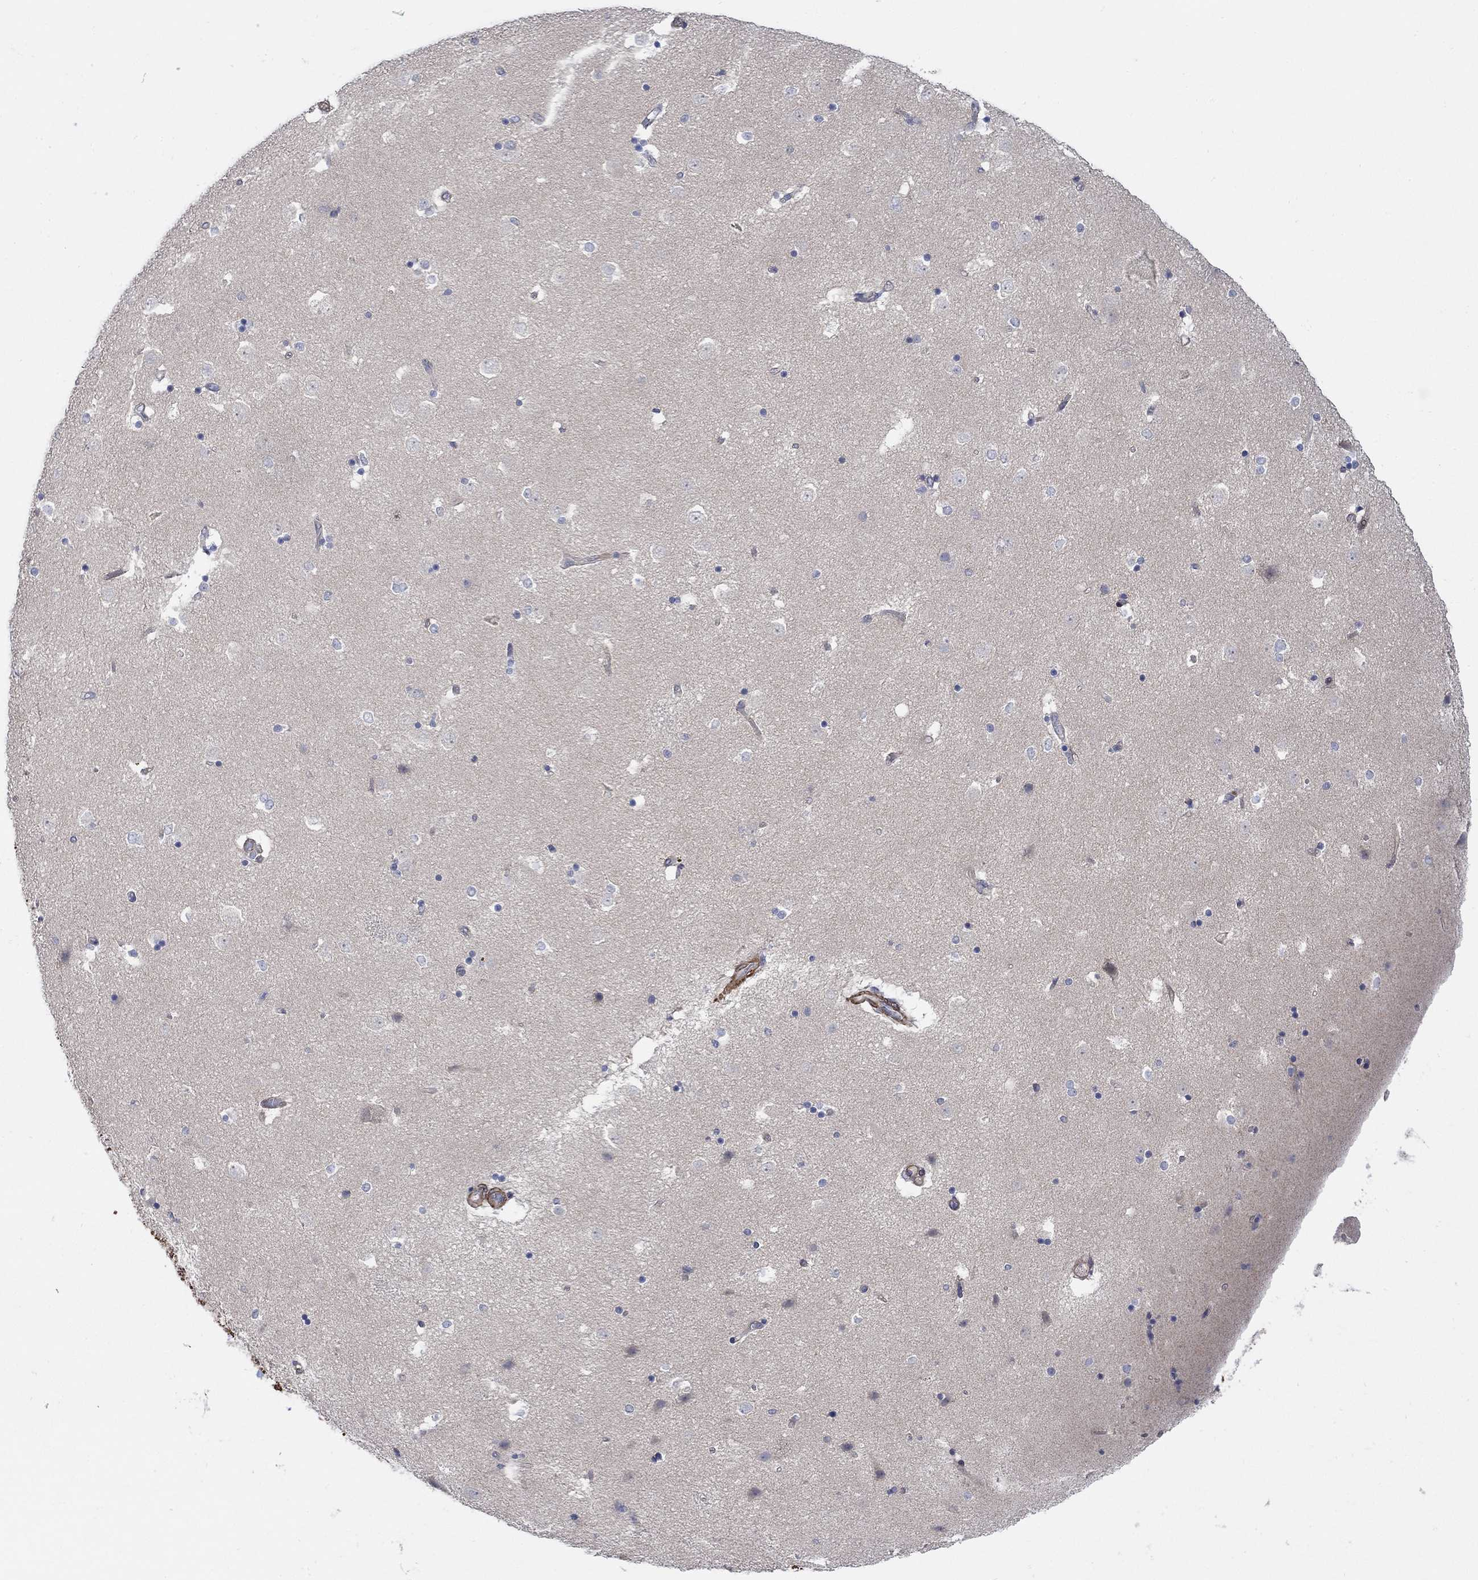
{"staining": {"intensity": "negative", "quantity": "none", "location": "none"}, "tissue": "caudate", "cell_type": "Glial cells", "image_type": "normal", "snomed": [{"axis": "morphology", "description": "Normal tissue, NOS"}, {"axis": "topography", "description": "Lateral ventricle wall"}], "caption": "Glial cells show no significant protein staining in normal caudate. The staining was performed using DAB to visualize the protein expression in brown, while the nuclei were stained in blue with hematoxylin (Magnification: 20x).", "gene": "SCN7A", "patient": {"sex": "male", "age": 51}}